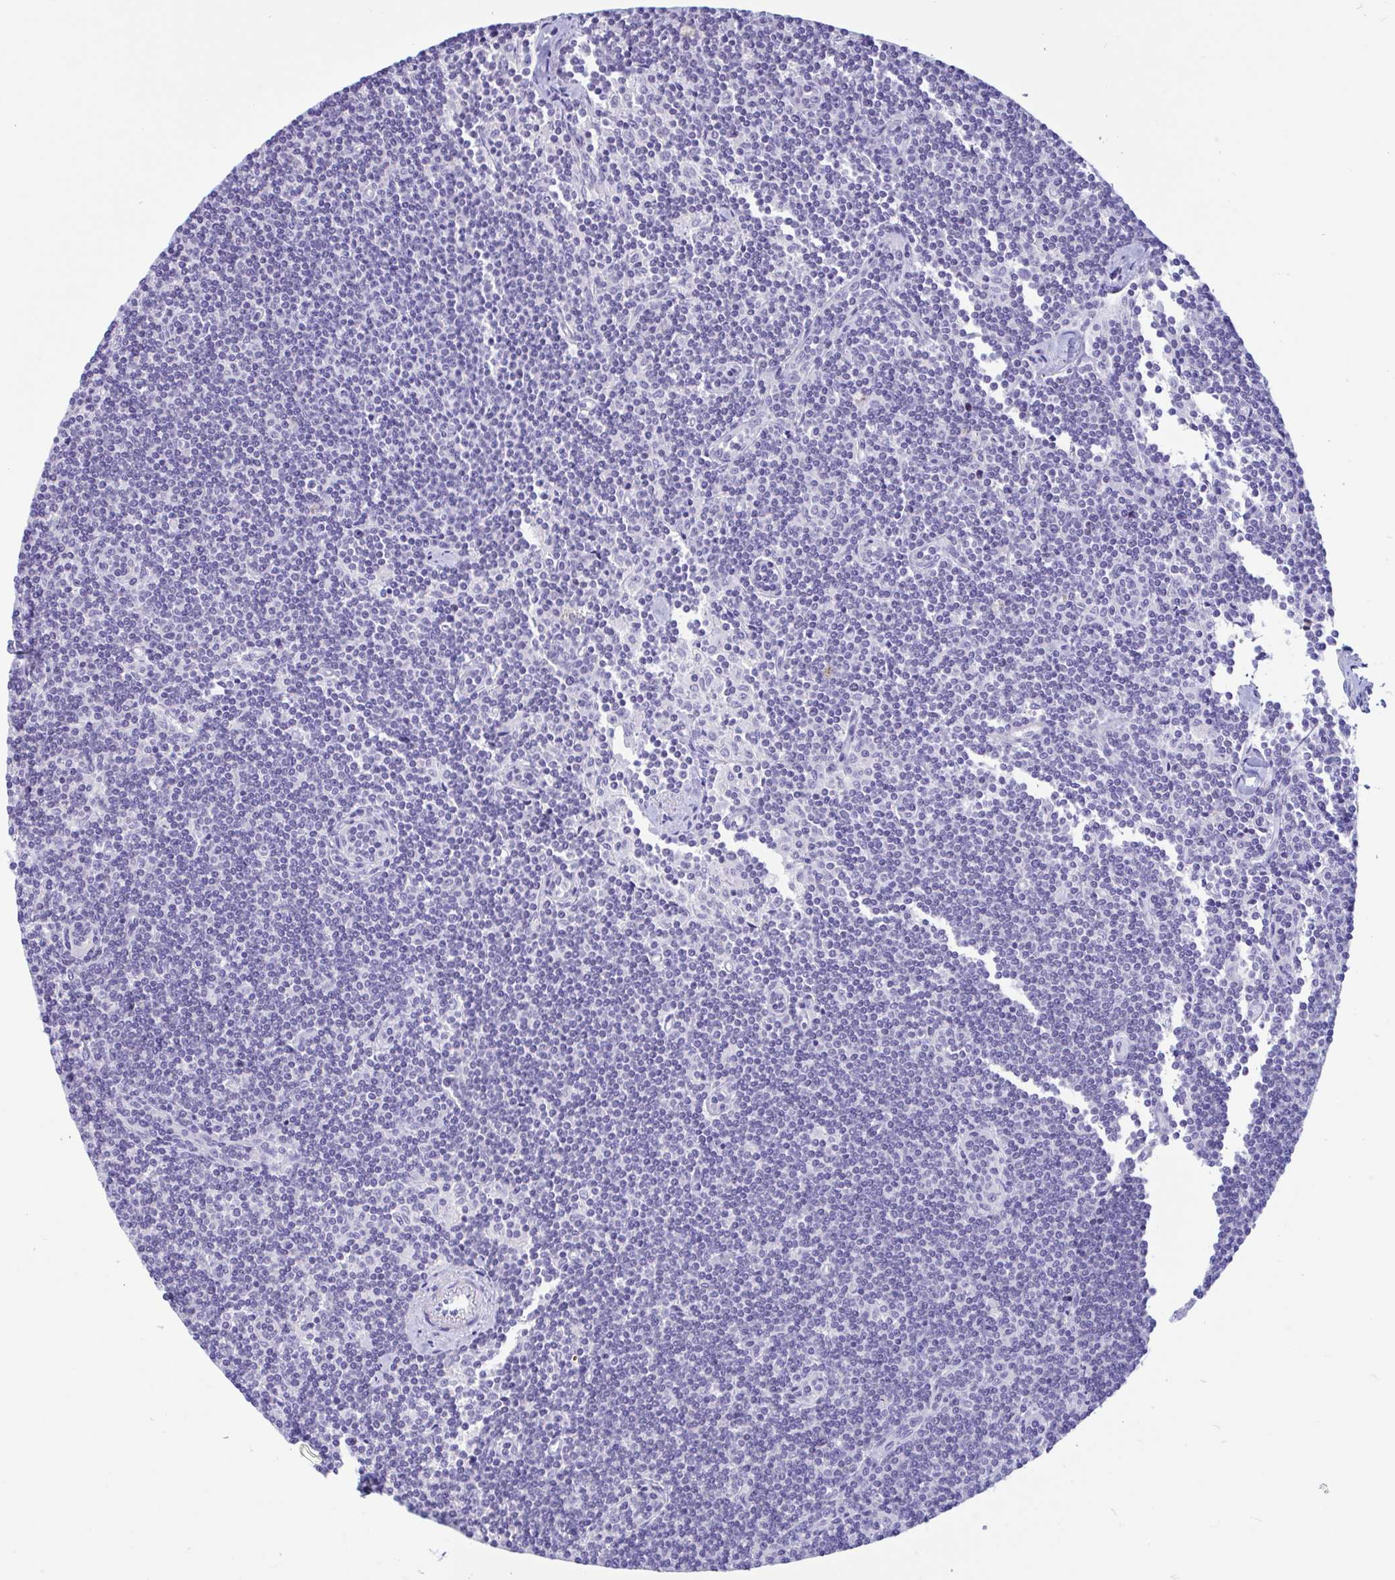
{"staining": {"intensity": "negative", "quantity": "none", "location": "none"}, "tissue": "lymphoma", "cell_type": "Tumor cells", "image_type": "cancer", "snomed": [{"axis": "morphology", "description": "Malignant lymphoma, non-Hodgkin's type, Low grade"}, {"axis": "topography", "description": "Lymph node"}], "caption": "Histopathology image shows no significant protein staining in tumor cells of lymphoma. The staining is performed using DAB (3,3'-diaminobenzidine) brown chromogen with nuclei counter-stained in using hematoxylin.", "gene": "OR13A1", "patient": {"sex": "female", "age": 73}}